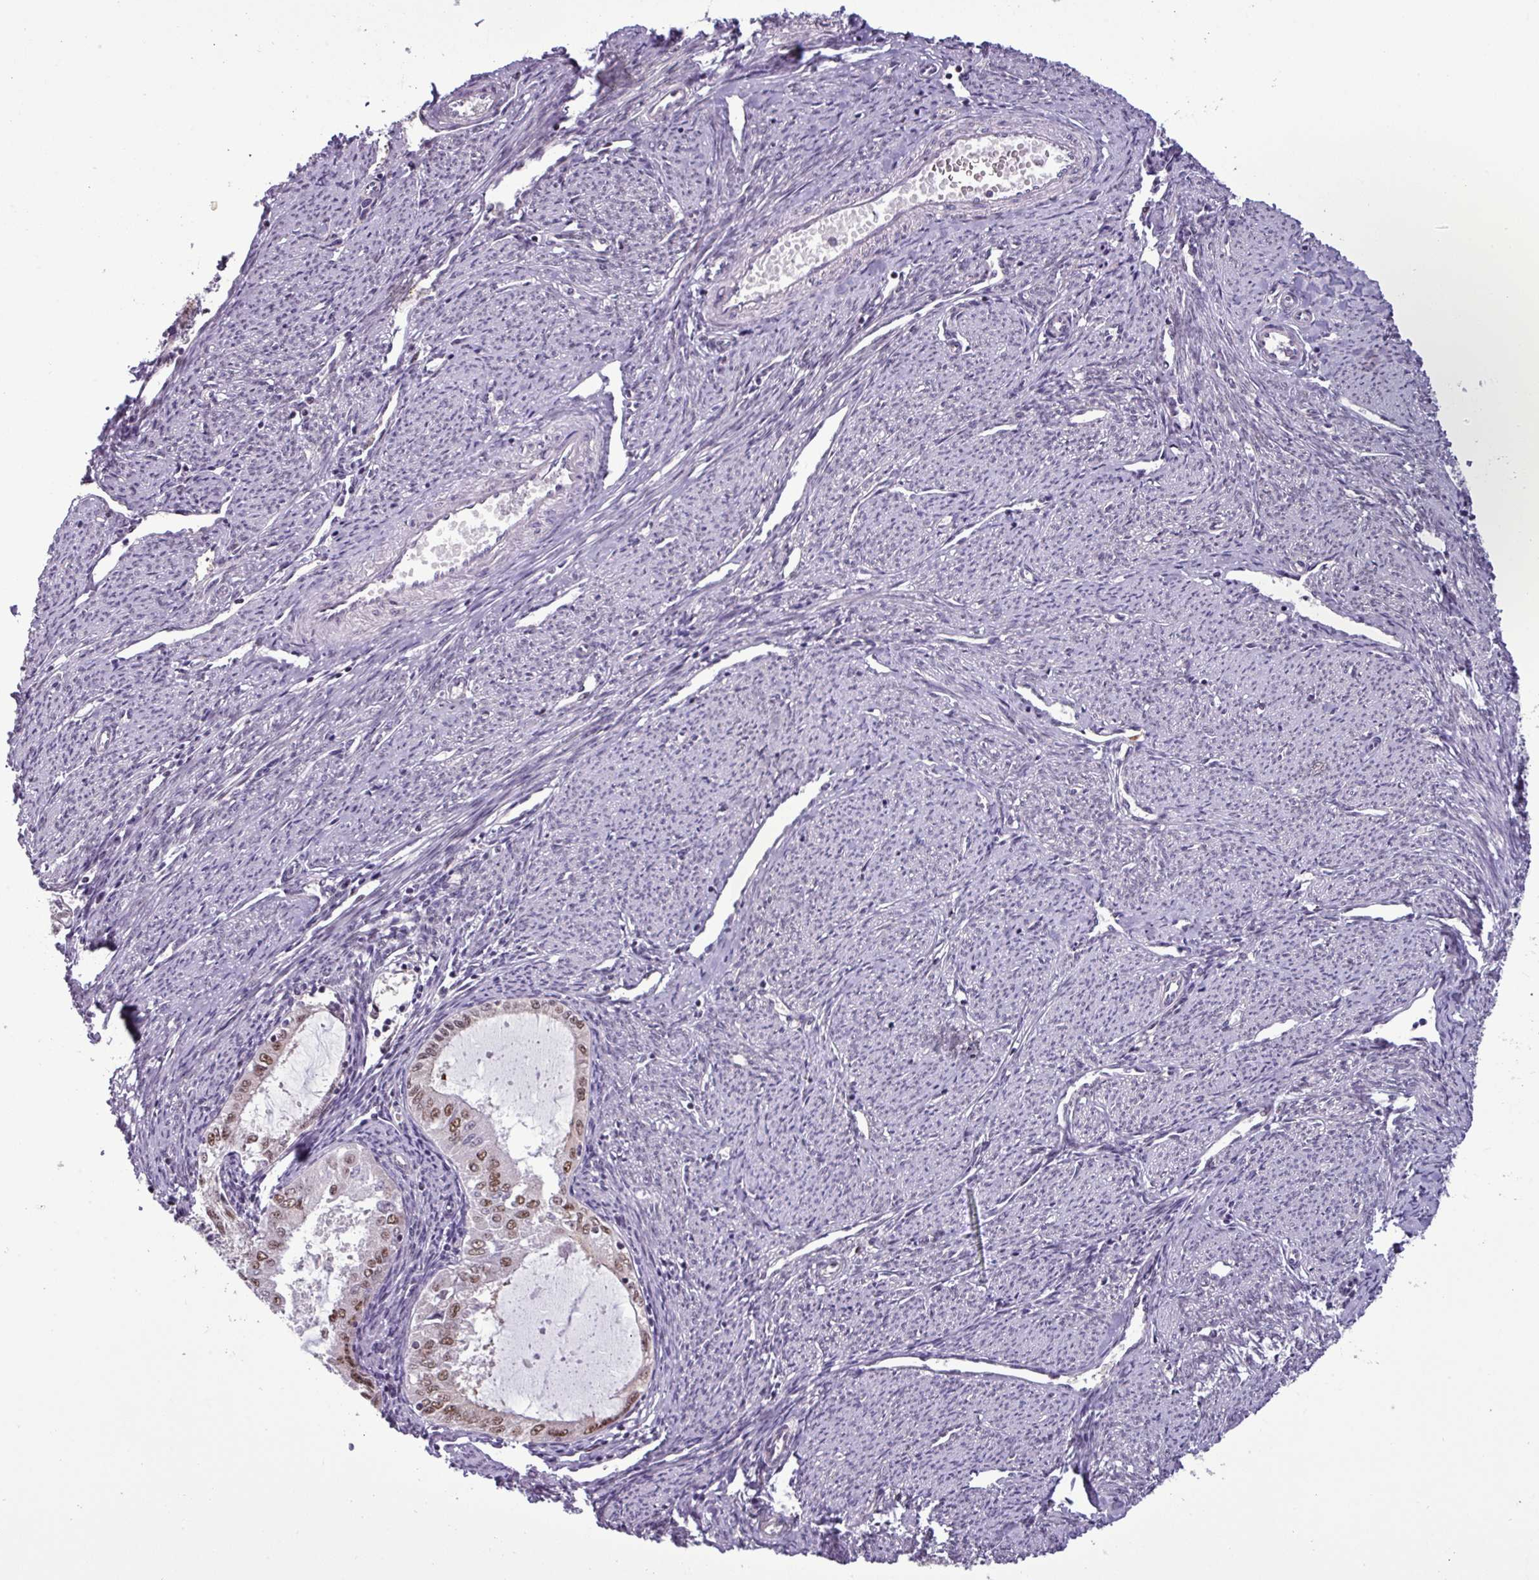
{"staining": {"intensity": "moderate", "quantity": ">75%", "location": "nuclear"}, "tissue": "endometrial cancer", "cell_type": "Tumor cells", "image_type": "cancer", "snomed": [{"axis": "morphology", "description": "Adenocarcinoma, NOS"}, {"axis": "topography", "description": "Endometrium"}], "caption": "Approximately >75% of tumor cells in human adenocarcinoma (endometrial) display moderate nuclear protein staining as visualized by brown immunohistochemical staining.", "gene": "NPFFR1", "patient": {"sex": "female", "age": 70}}